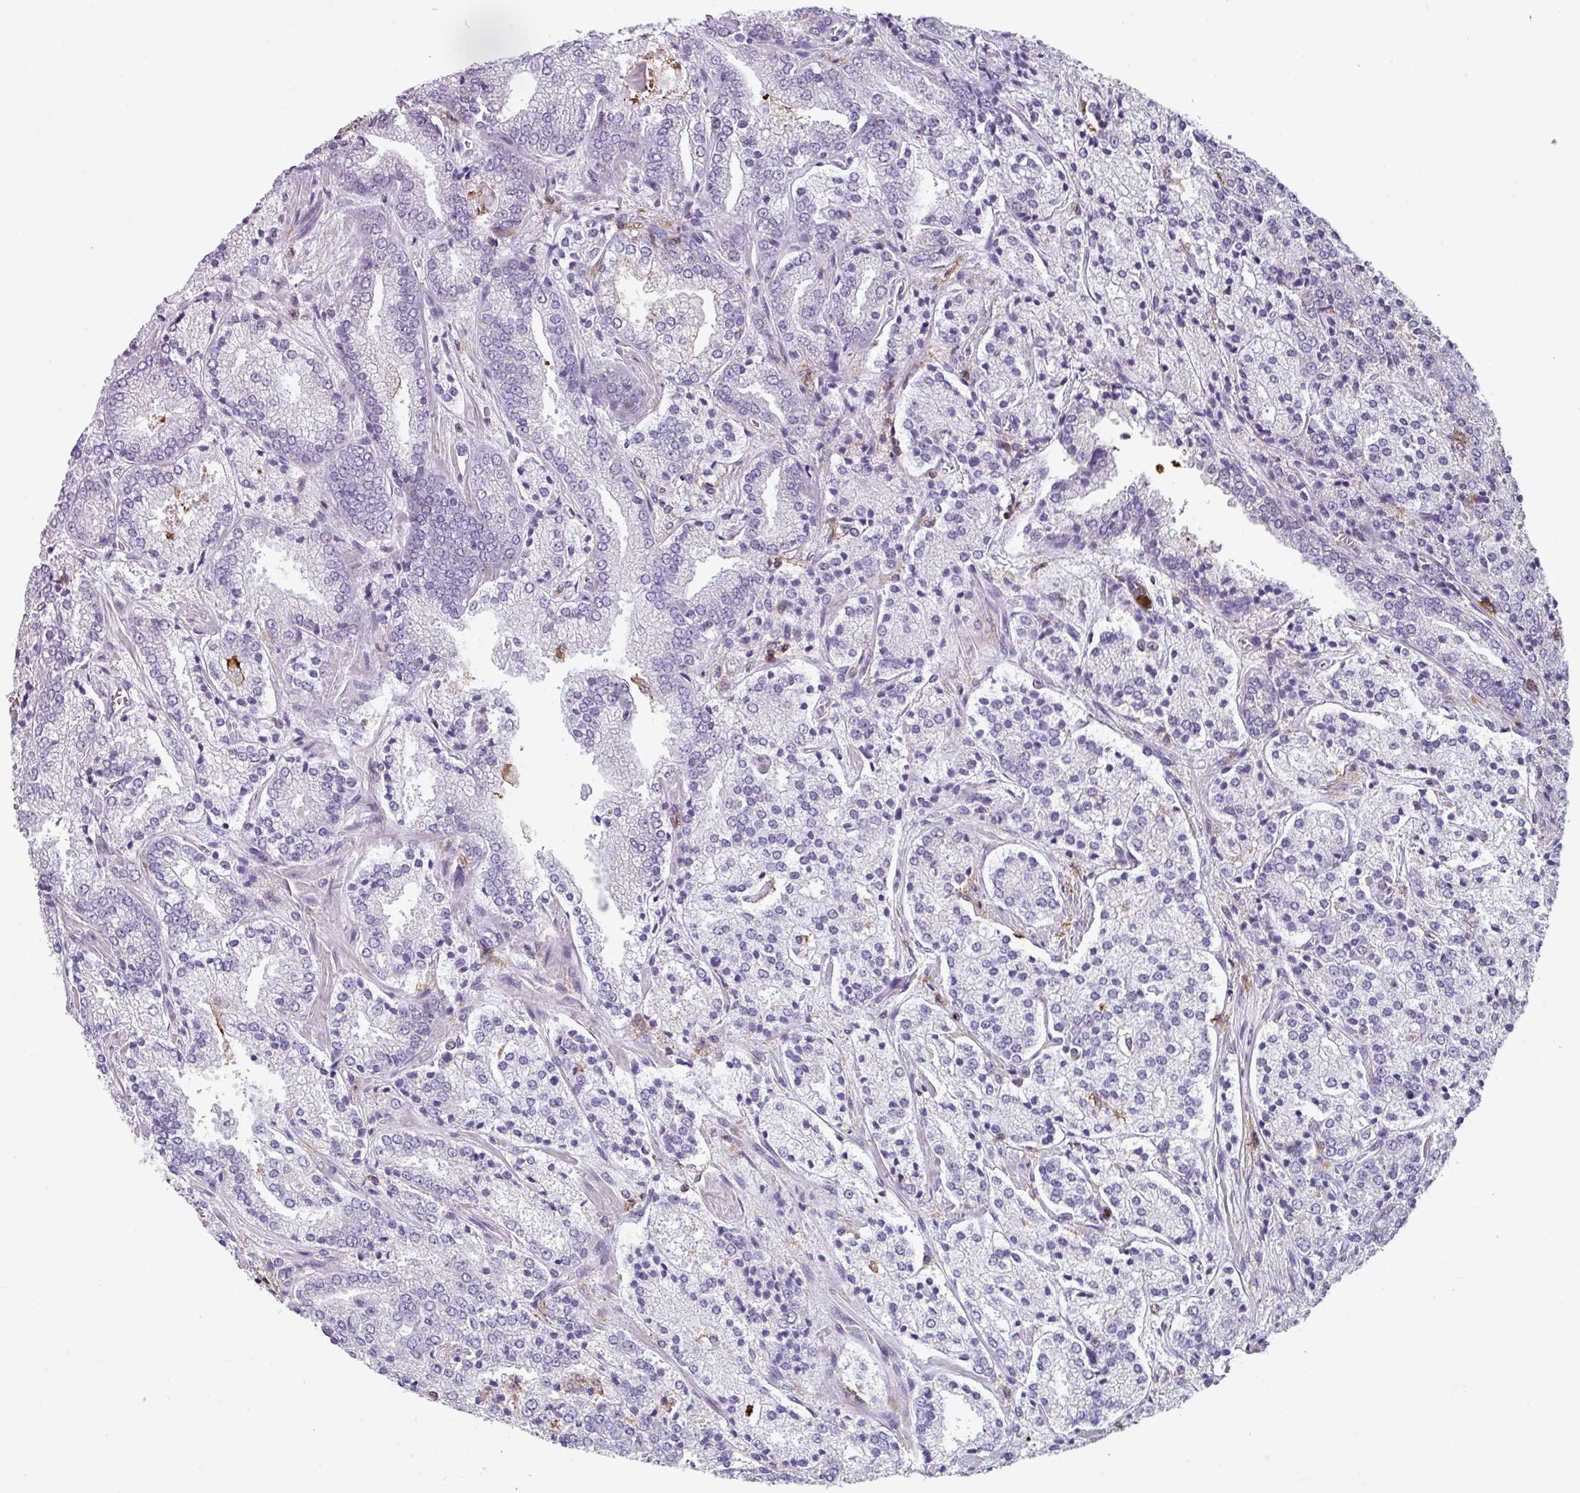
{"staining": {"intensity": "negative", "quantity": "none", "location": "none"}, "tissue": "prostate cancer", "cell_type": "Tumor cells", "image_type": "cancer", "snomed": [{"axis": "morphology", "description": "Adenocarcinoma, High grade"}, {"axis": "topography", "description": "Prostate"}], "caption": "Tumor cells show no significant staining in prostate cancer (high-grade adenocarcinoma).", "gene": "EXOSC5", "patient": {"sex": "male", "age": 63}}